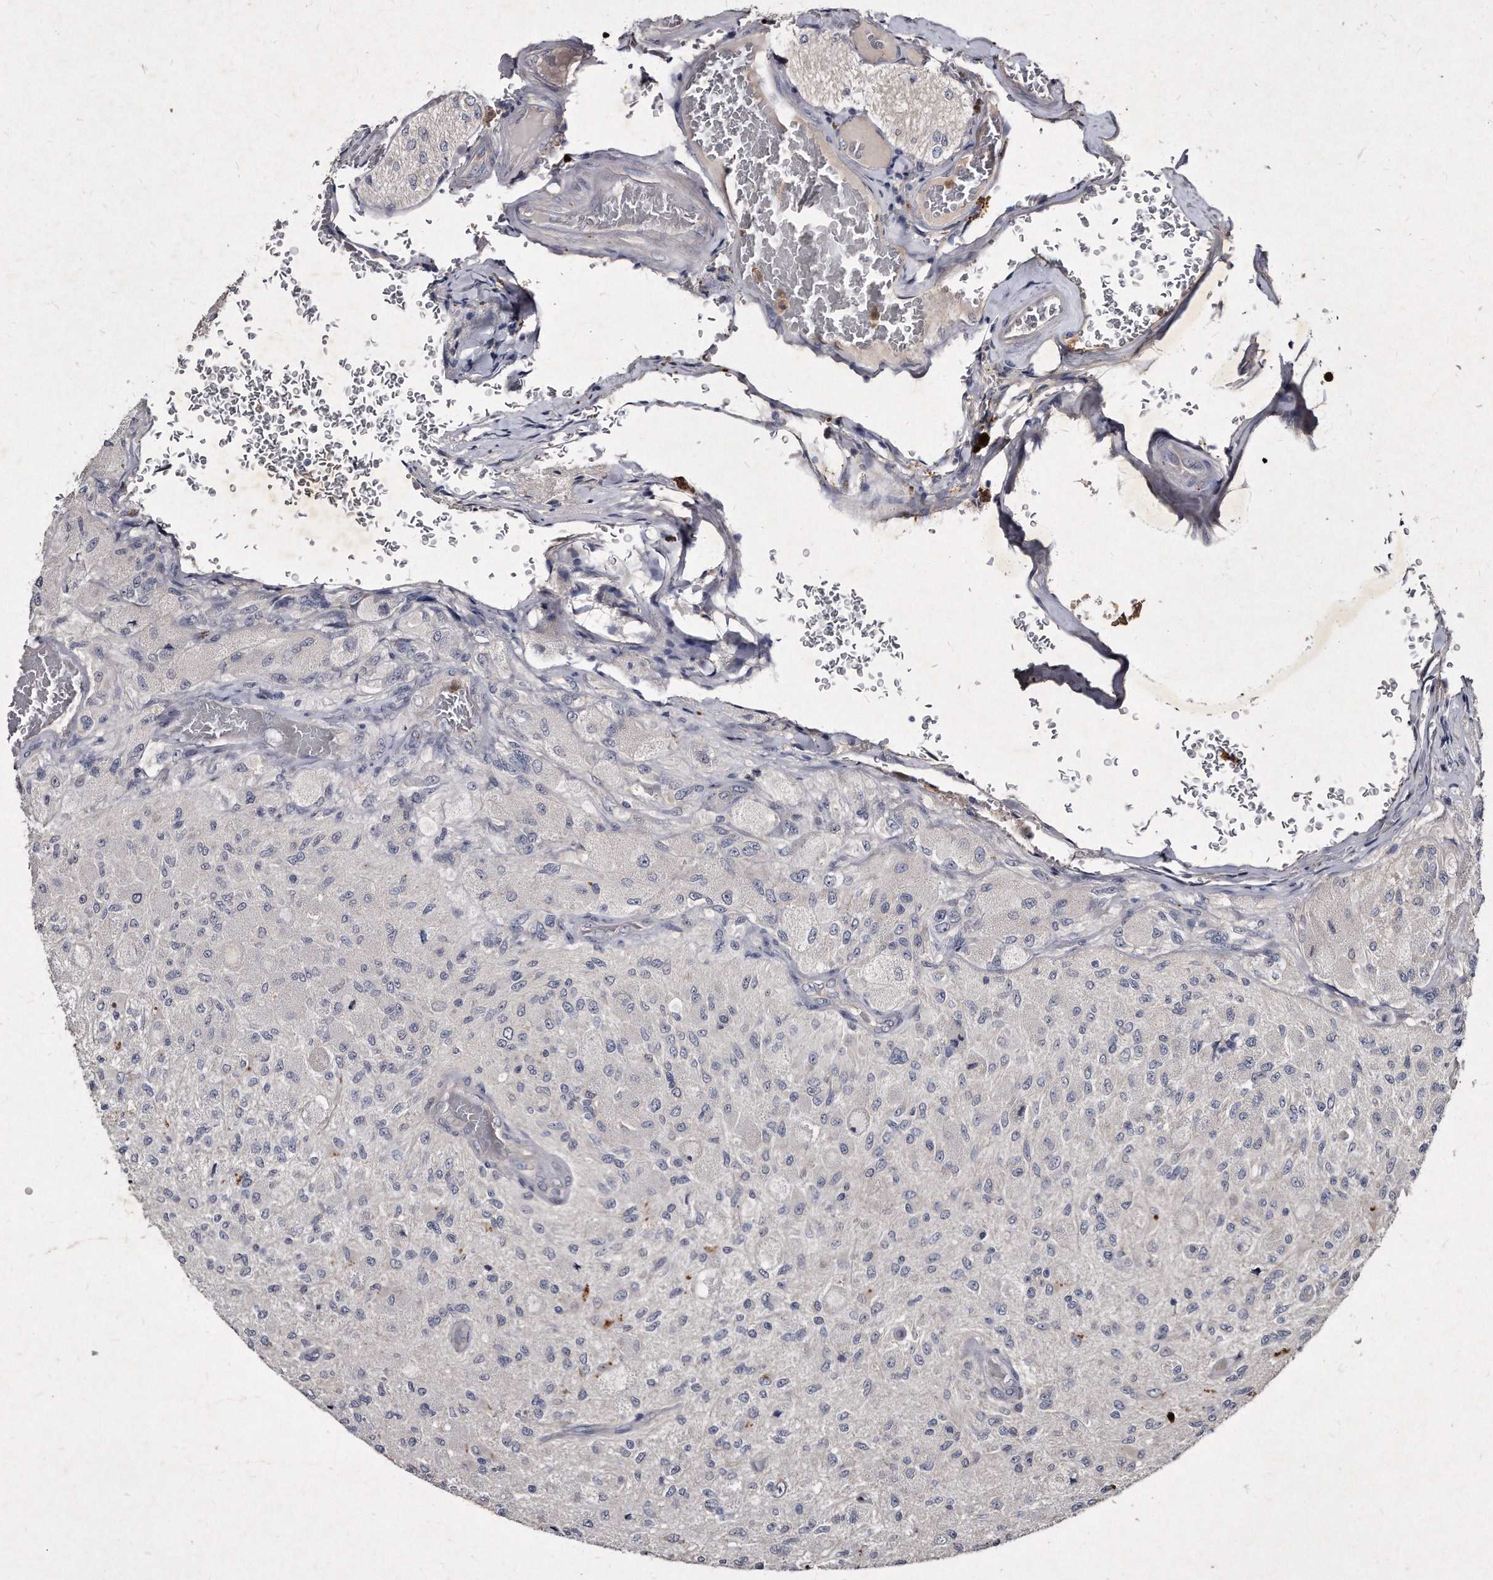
{"staining": {"intensity": "negative", "quantity": "none", "location": "none"}, "tissue": "glioma", "cell_type": "Tumor cells", "image_type": "cancer", "snomed": [{"axis": "morphology", "description": "Normal tissue, NOS"}, {"axis": "morphology", "description": "Glioma, malignant, High grade"}, {"axis": "topography", "description": "Cerebral cortex"}], "caption": "Tumor cells are negative for brown protein staining in glioma. The staining was performed using DAB to visualize the protein expression in brown, while the nuclei were stained in blue with hematoxylin (Magnification: 20x).", "gene": "KLHDC3", "patient": {"sex": "male", "age": 77}}